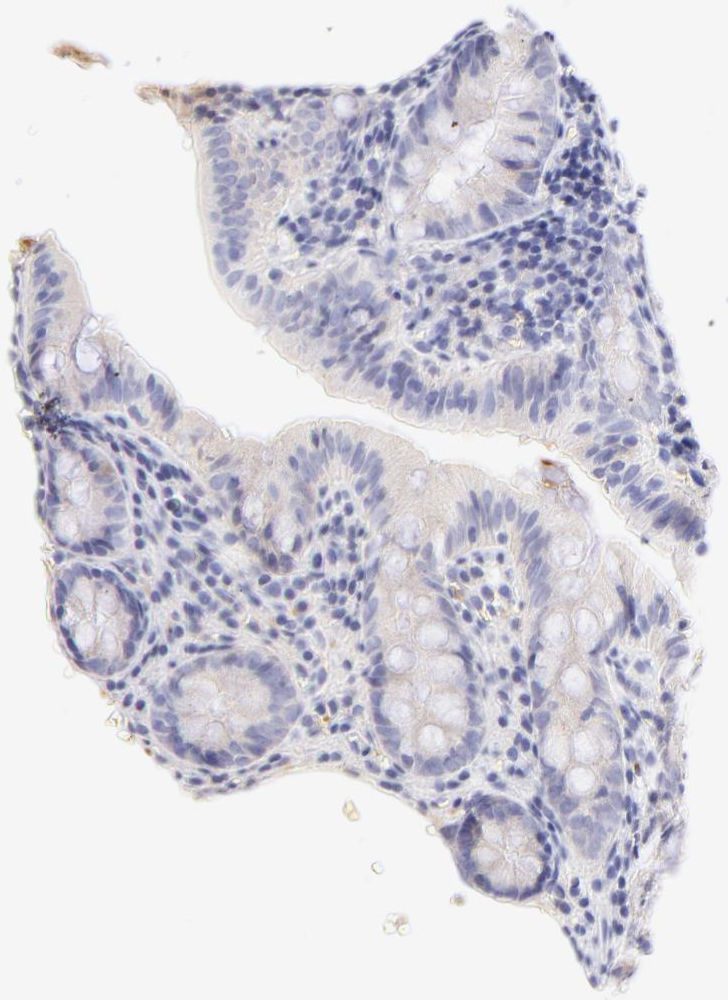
{"staining": {"intensity": "negative", "quantity": "none", "location": "none"}, "tissue": "appendix", "cell_type": "Glandular cells", "image_type": "normal", "snomed": [{"axis": "morphology", "description": "Normal tissue, NOS"}, {"axis": "topography", "description": "Appendix"}], "caption": "The photomicrograph reveals no staining of glandular cells in unremarkable appendix. Brightfield microscopy of IHC stained with DAB (brown) and hematoxylin (blue), captured at high magnification.", "gene": "FRMPD3", "patient": {"sex": "female", "age": 10}}